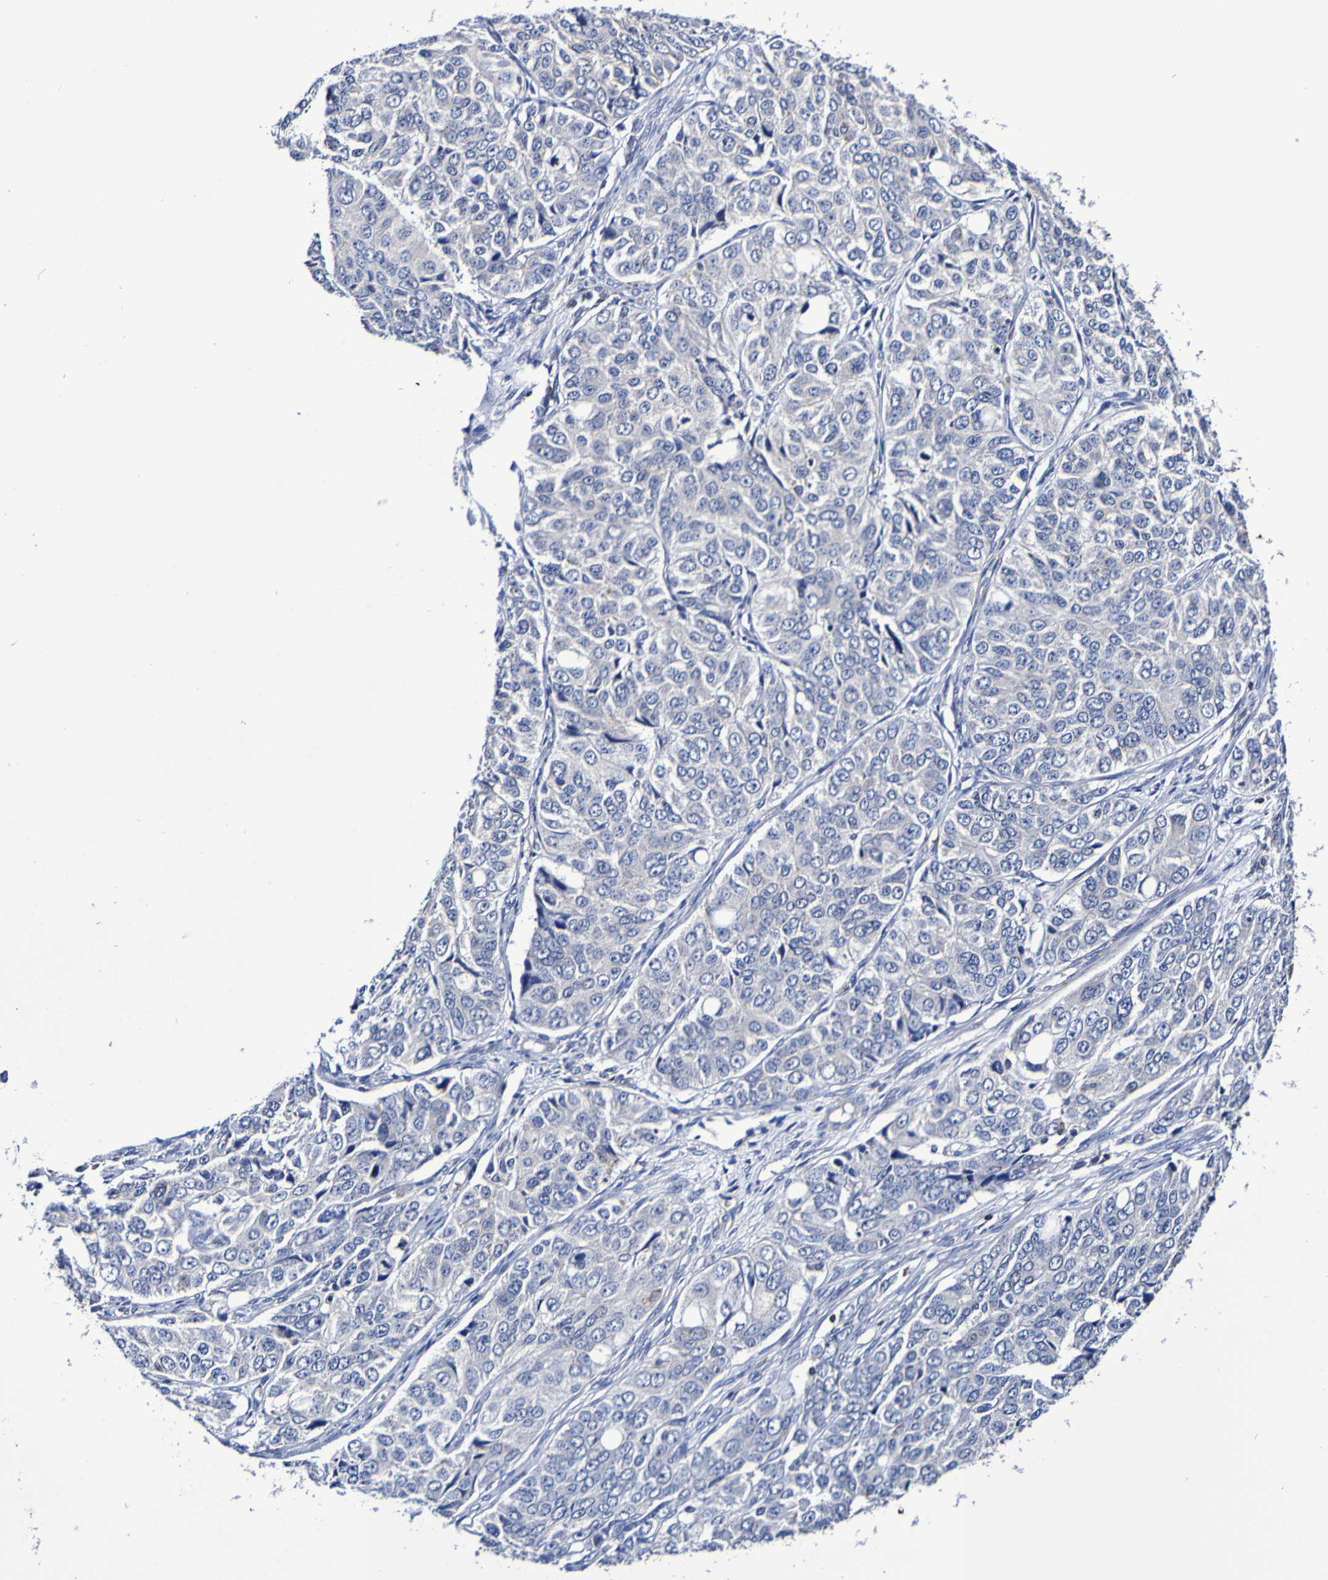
{"staining": {"intensity": "negative", "quantity": "none", "location": "none"}, "tissue": "ovarian cancer", "cell_type": "Tumor cells", "image_type": "cancer", "snomed": [{"axis": "morphology", "description": "Carcinoma, endometroid"}, {"axis": "topography", "description": "Ovary"}], "caption": "Ovarian cancer was stained to show a protein in brown. There is no significant expression in tumor cells.", "gene": "WNT4", "patient": {"sex": "female", "age": 51}}